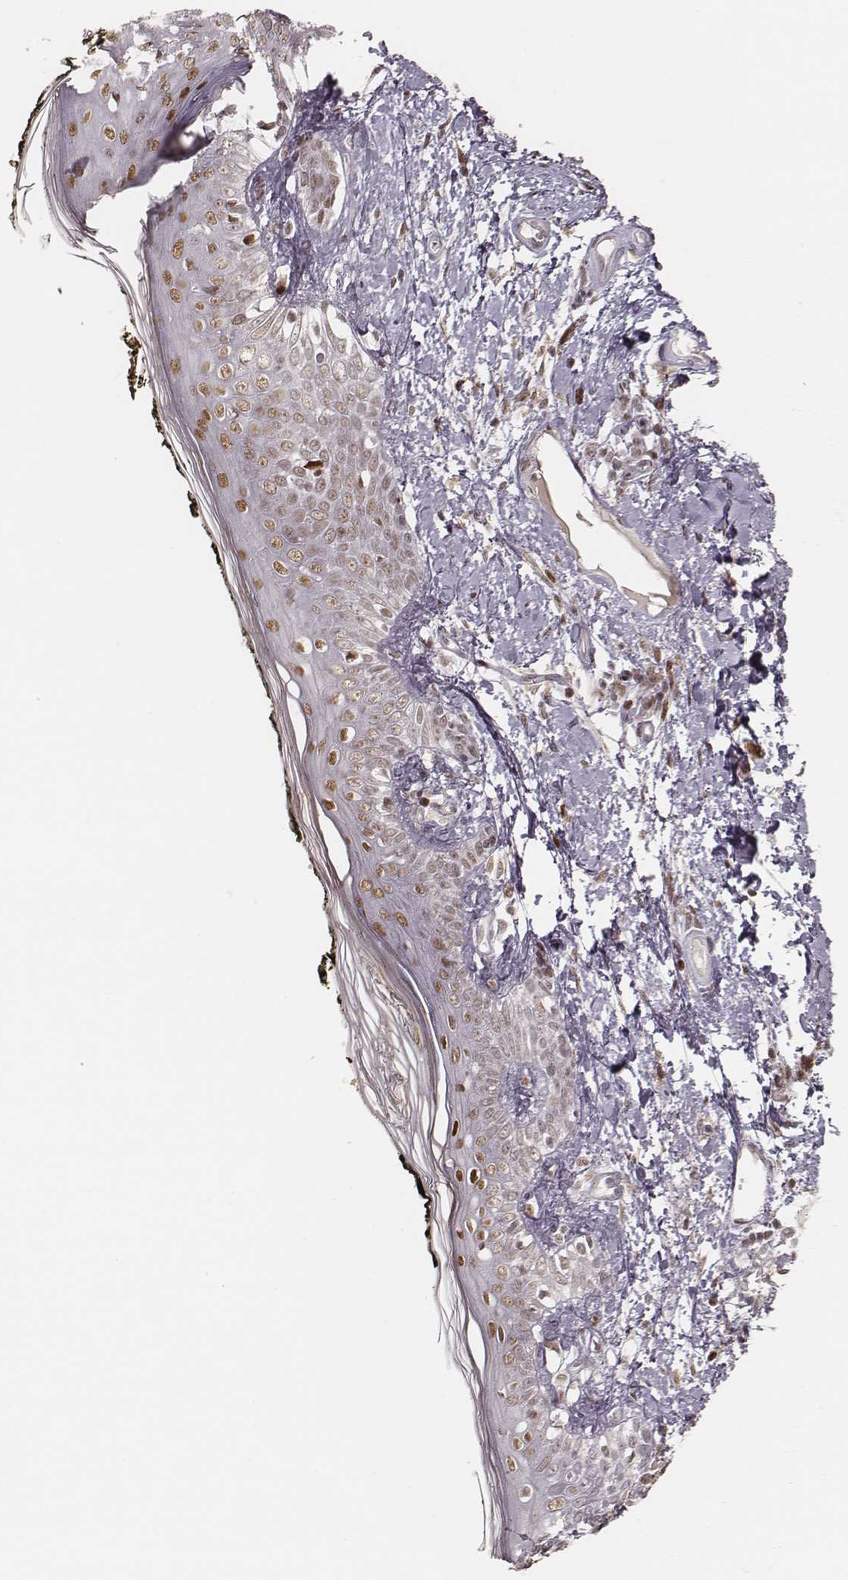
{"staining": {"intensity": "moderate", "quantity": ">75%", "location": "nuclear"}, "tissue": "skin", "cell_type": "Fibroblasts", "image_type": "normal", "snomed": [{"axis": "morphology", "description": "Normal tissue, NOS"}, {"axis": "topography", "description": "Skin"}], "caption": "Human skin stained for a protein (brown) shows moderate nuclear positive positivity in approximately >75% of fibroblasts.", "gene": "HNRNPC", "patient": {"sex": "male", "age": 76}}